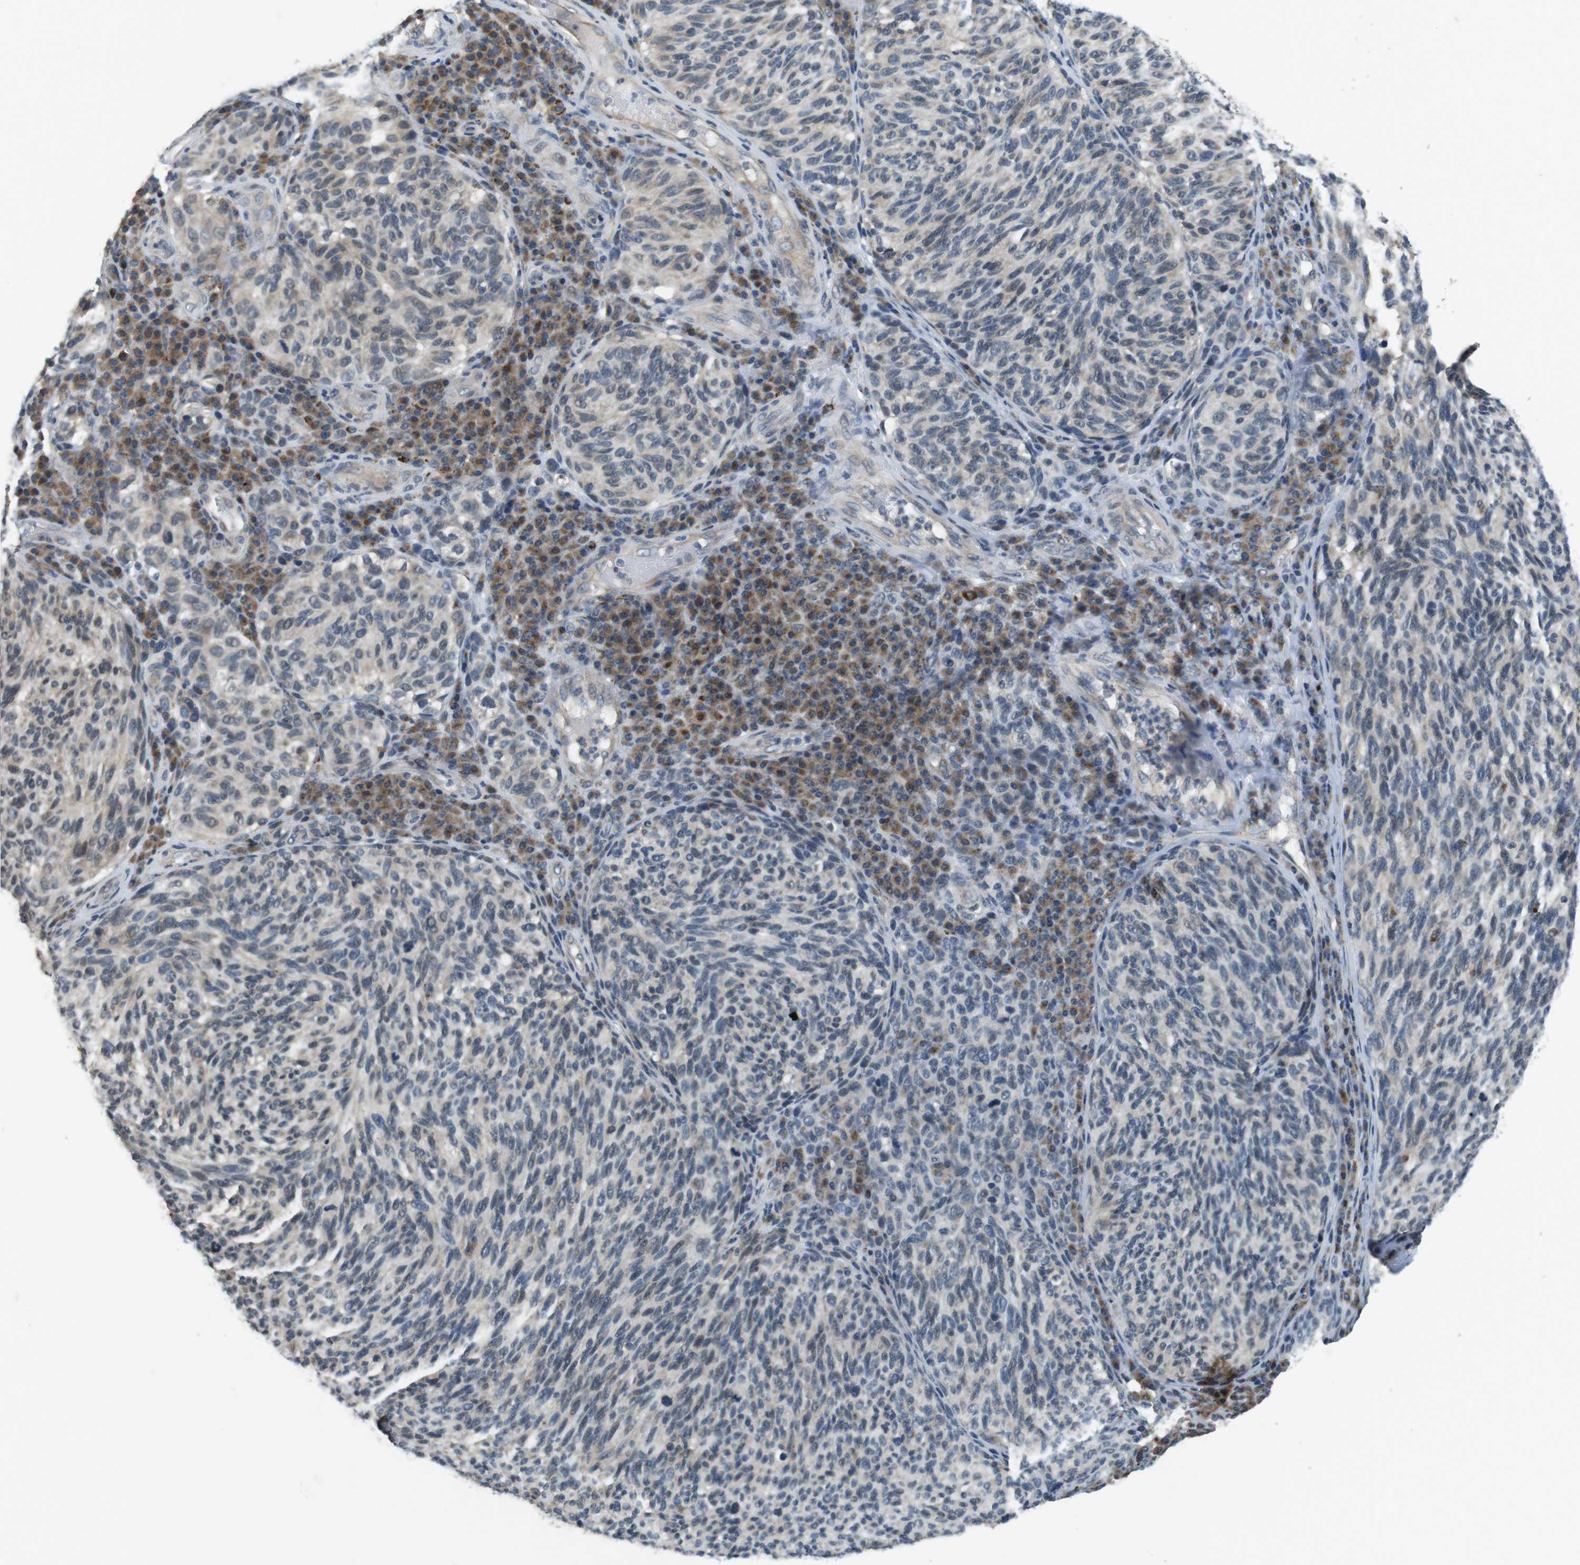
{"staining": {"intensity": "weak", "quantity": ">75%", "location": "cytoplasmic/membranous"}, "tissue": "melanoma", "cell_type": "Tumor cells", "image_type": "cancer", "snomed": [{"axis": "morphology", "description": "Malignant melanoma, NOS"}, {"axis": "topography", "description": "Skin"}], "caption": "High-magnification brightfield microscopy of melanoma stained with DAB (brown) and counterstained with hematoxylin (blue). tumor cells exhibit weak cytoplasmic/membranous expression is seen in approximately>75% of cells. The protein of interest is stained brown, and the nuclei are stained in blue (DAB IHC with brightfield microscopy, high magnification).", "gene": "CLDN7", "patient": {"sex": "female", "age": 73}}